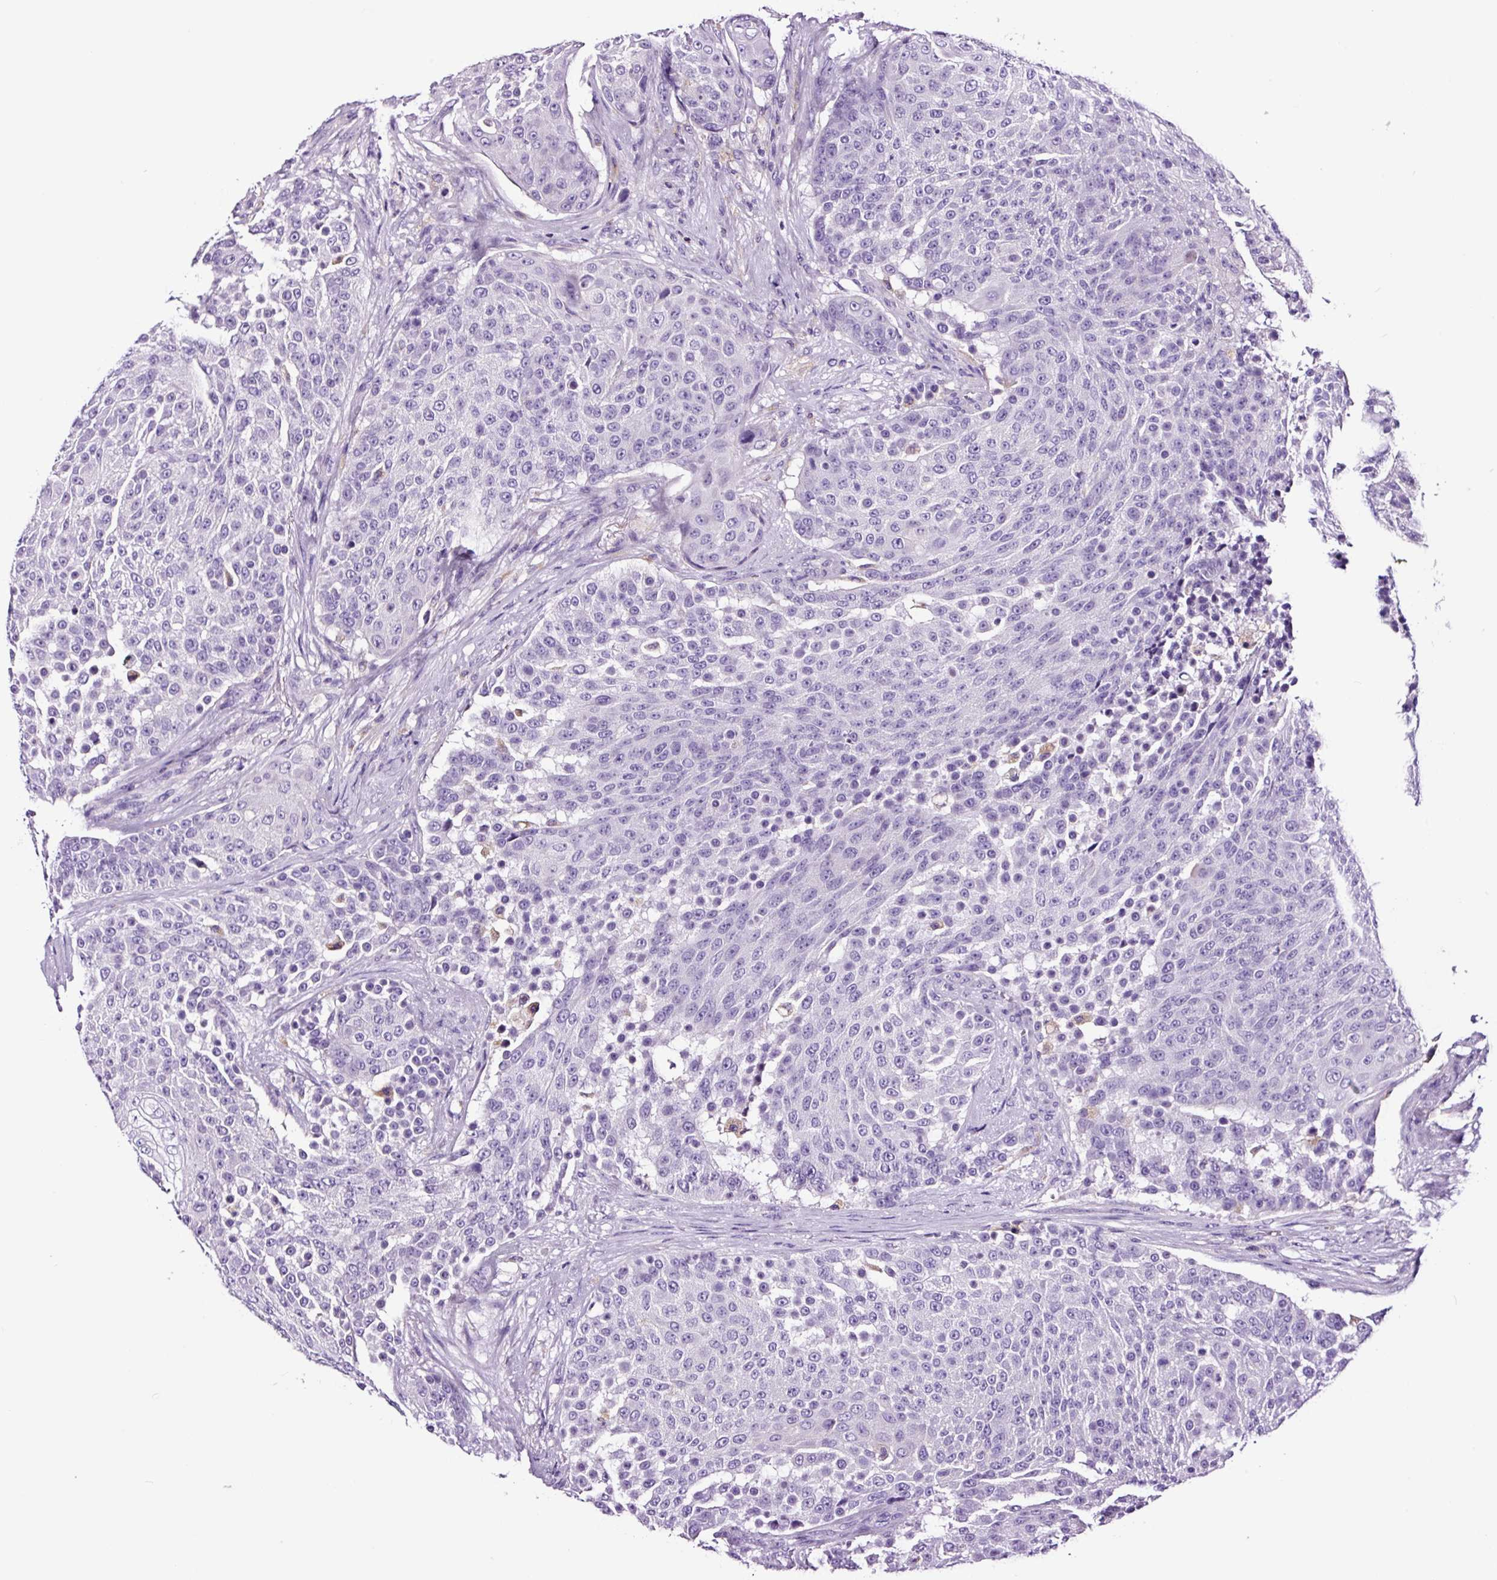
{"staining": {"intensity": "negative", "quantity": "none", "location": "none"}, "tissue": "urothelial cancer", "cell_type": "Tumor cells", "image_type": "cancer", "snomed": [{"axis": "morphology", "description": "Urothelial carcinoma, High grade"}, {"axis": "topography", "description": "Urinary bladder"}], "caption": "This histopathology image is of urothelial cancer stained with IHC to label a protein in brown with the nuclei are counter-stained blue. There is no staining in tumor cells. (IHC, brightfield microscopy, high magnification).", "gene": "FBXL7", "patient": {"sex": "female", "age": 63}}